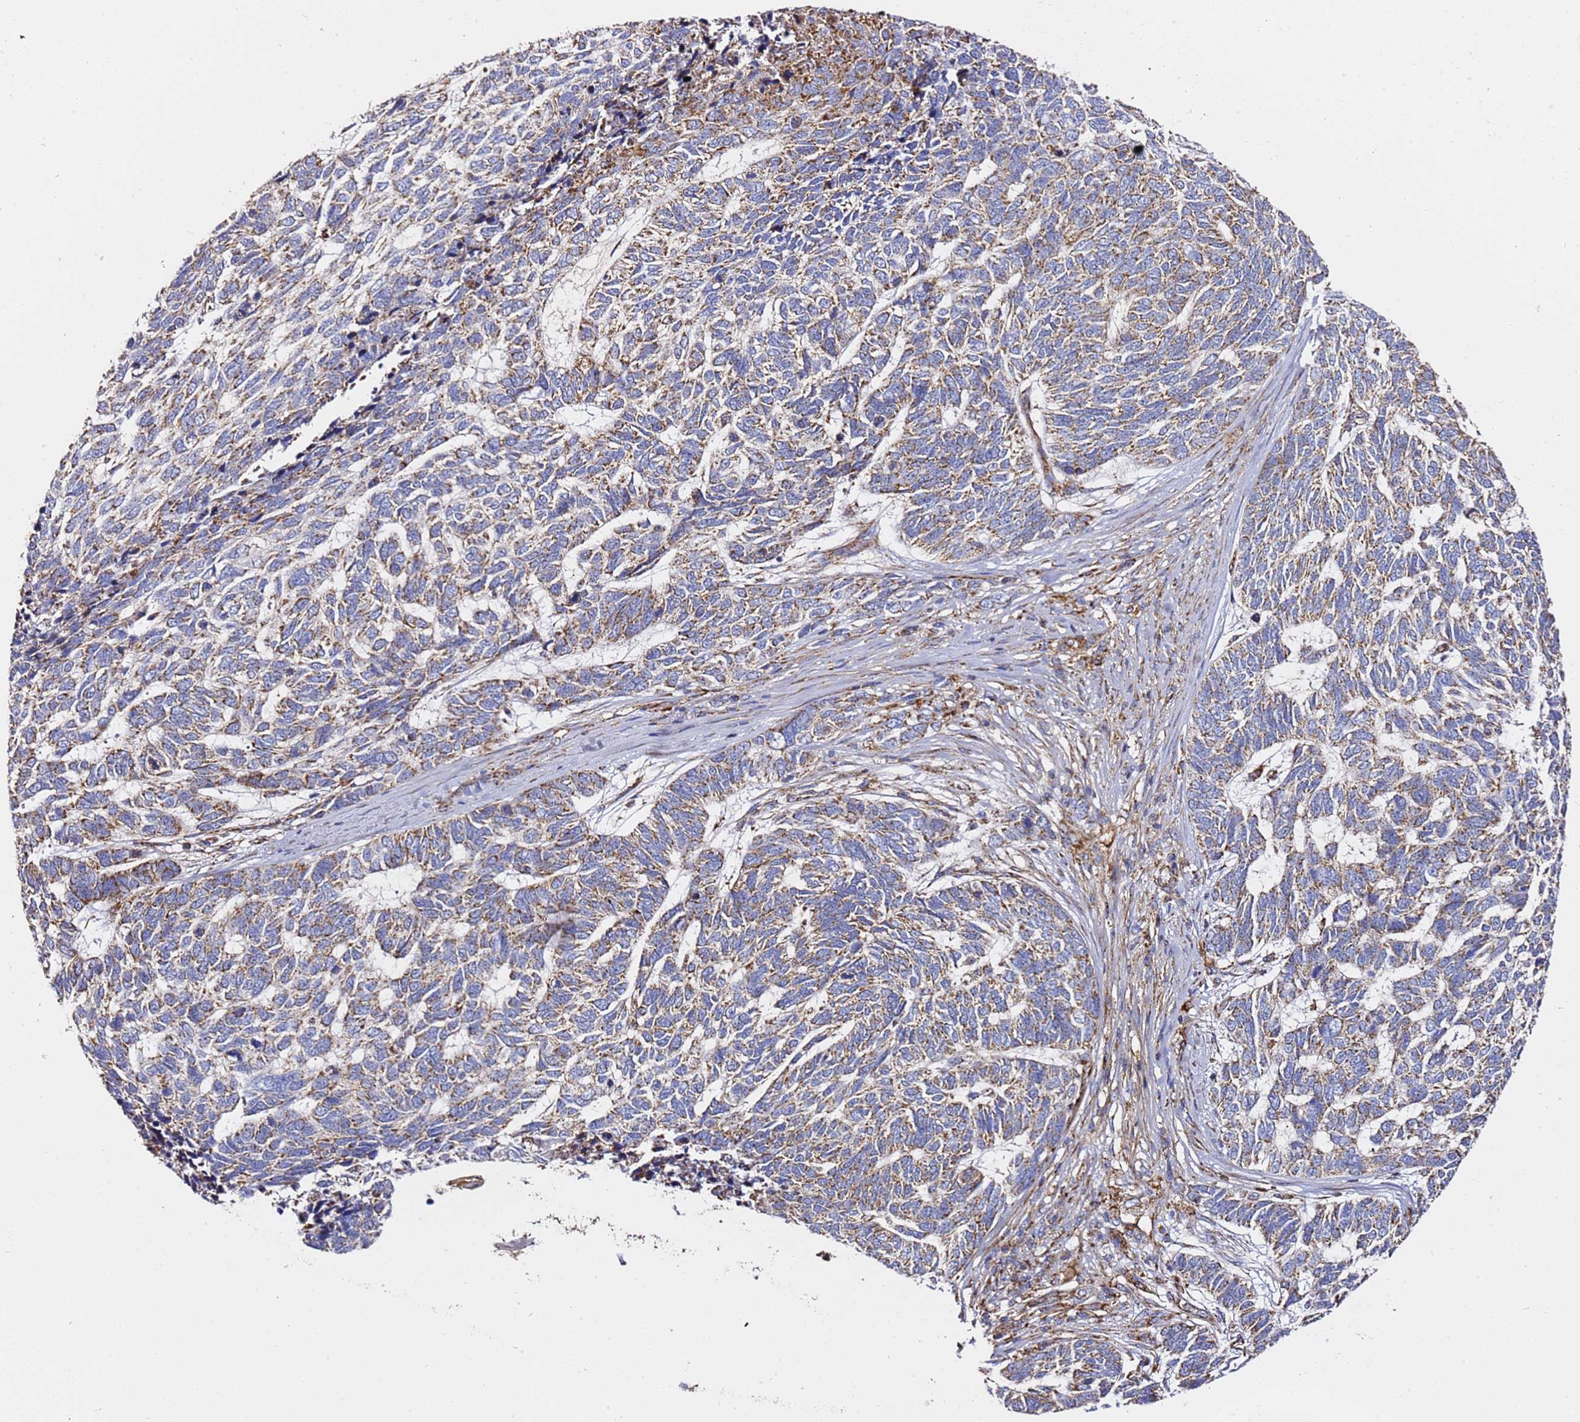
{"staining": {"intensity": "moderate", "quantity": "25%-75%", "location": "cytoplasmic/membranous"}, "tissue": "skin cancer", "cell_type": "Tumor cells", "image_type": "cancer", "snomed": [{"axis": "morphology", "description": "Basal cell carcinoma"}, {"axis": "topography", "description": "Skin"}], "caption": "A brown stain shows moderate cytoplasmic/membranous staining of a protein in skin basal cell carcinoma tumor cells.", "gene": "NDUFA3", "patient": {"sex": "female", "age": 65}}